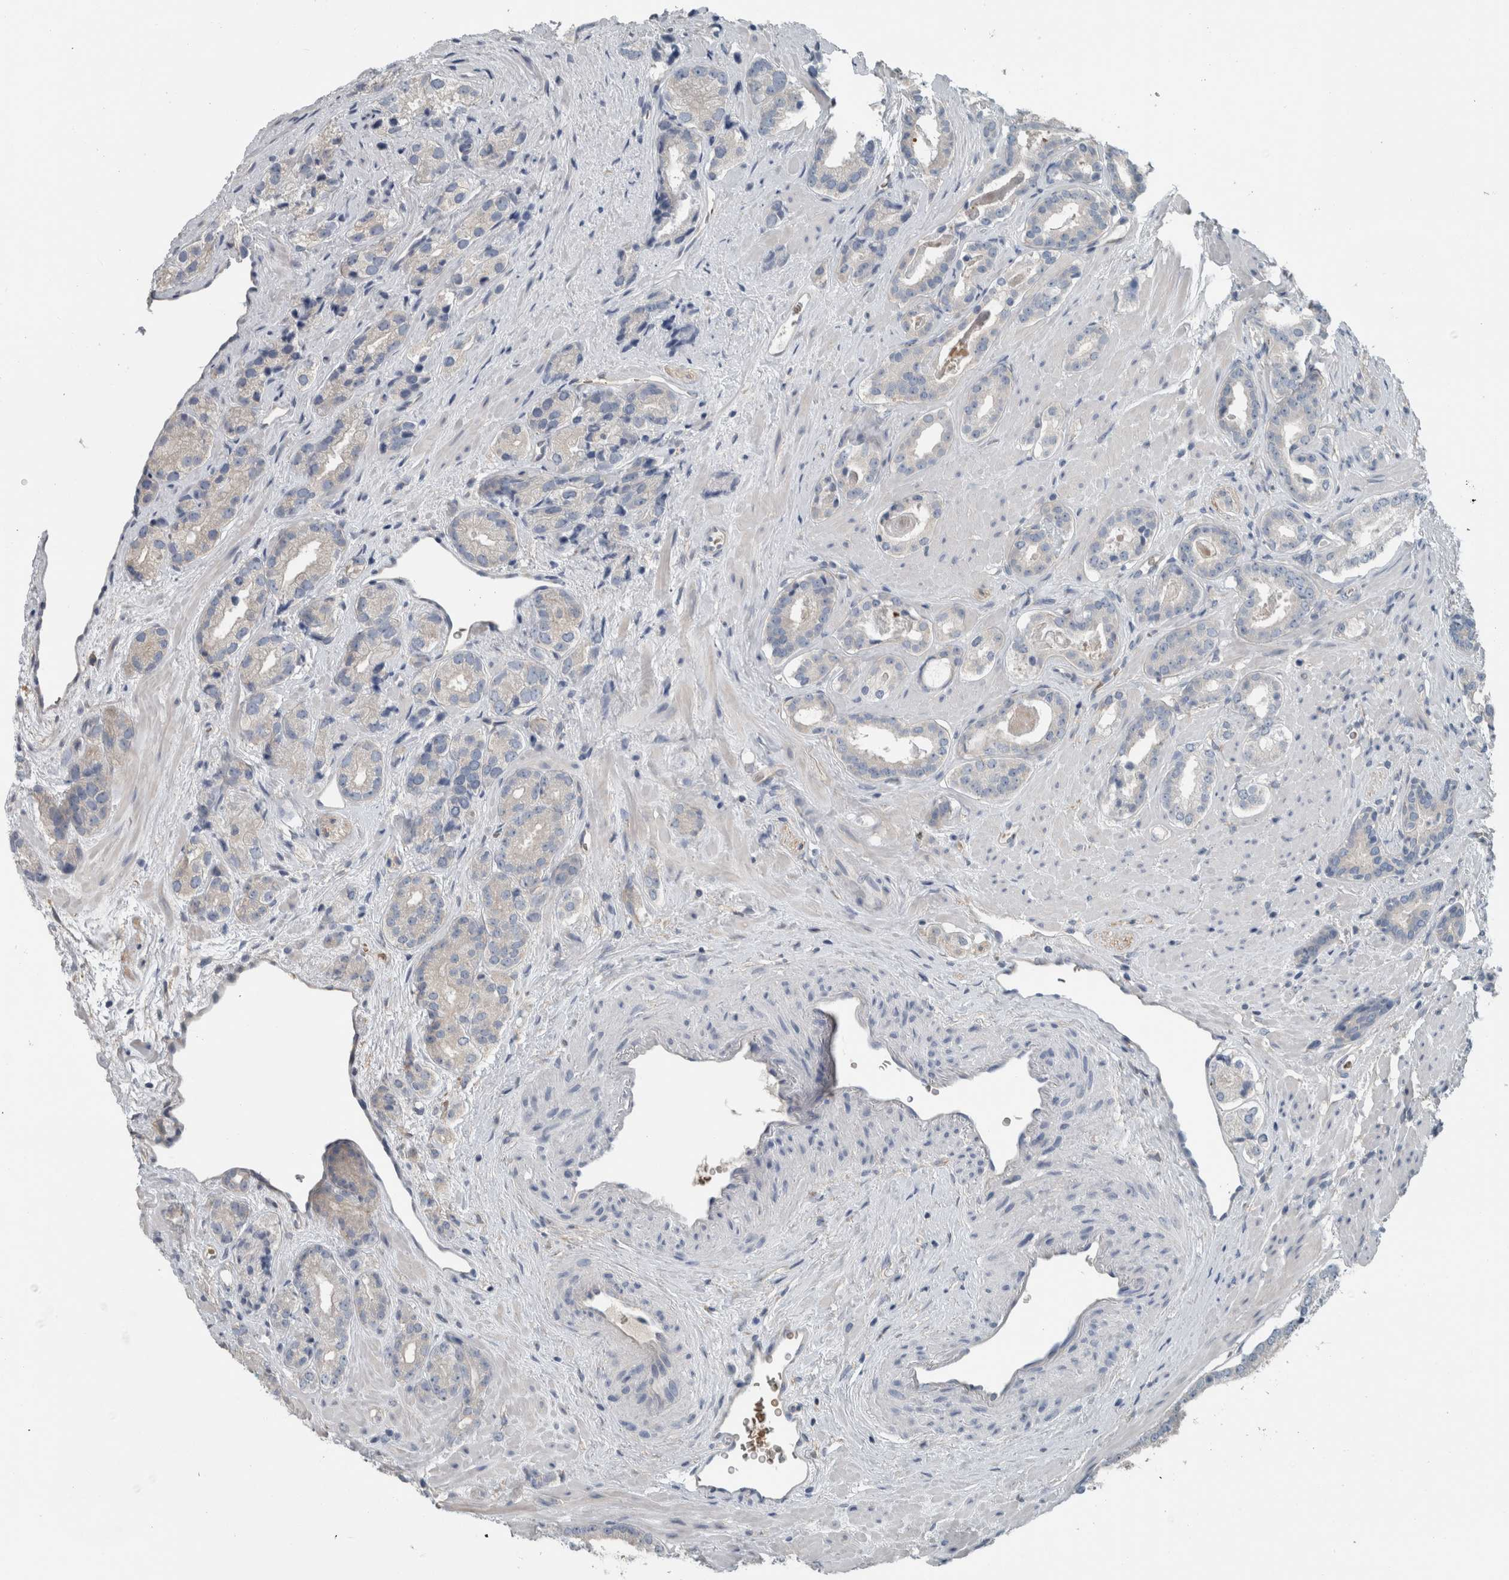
{"staining": {"intensity": "negative", "quantity": "none", "location": "none"}, "tissue": "prostate cancer", "cell_type": "Tumor cells", "image_type": "cancer", "snomed": [{"axis": "morphology", "description": "Adenocarcinoma, High grade"}, {"axis": "topography", "description": "Prostate"}], "caption": "Immunohistochemistry (IHC) of high-grade adenocarcinoma (prostate) demonstrates no staining in tumor cells.", "gene": "SH3GL2", "patient": {"sex": "male", "age": 71}}